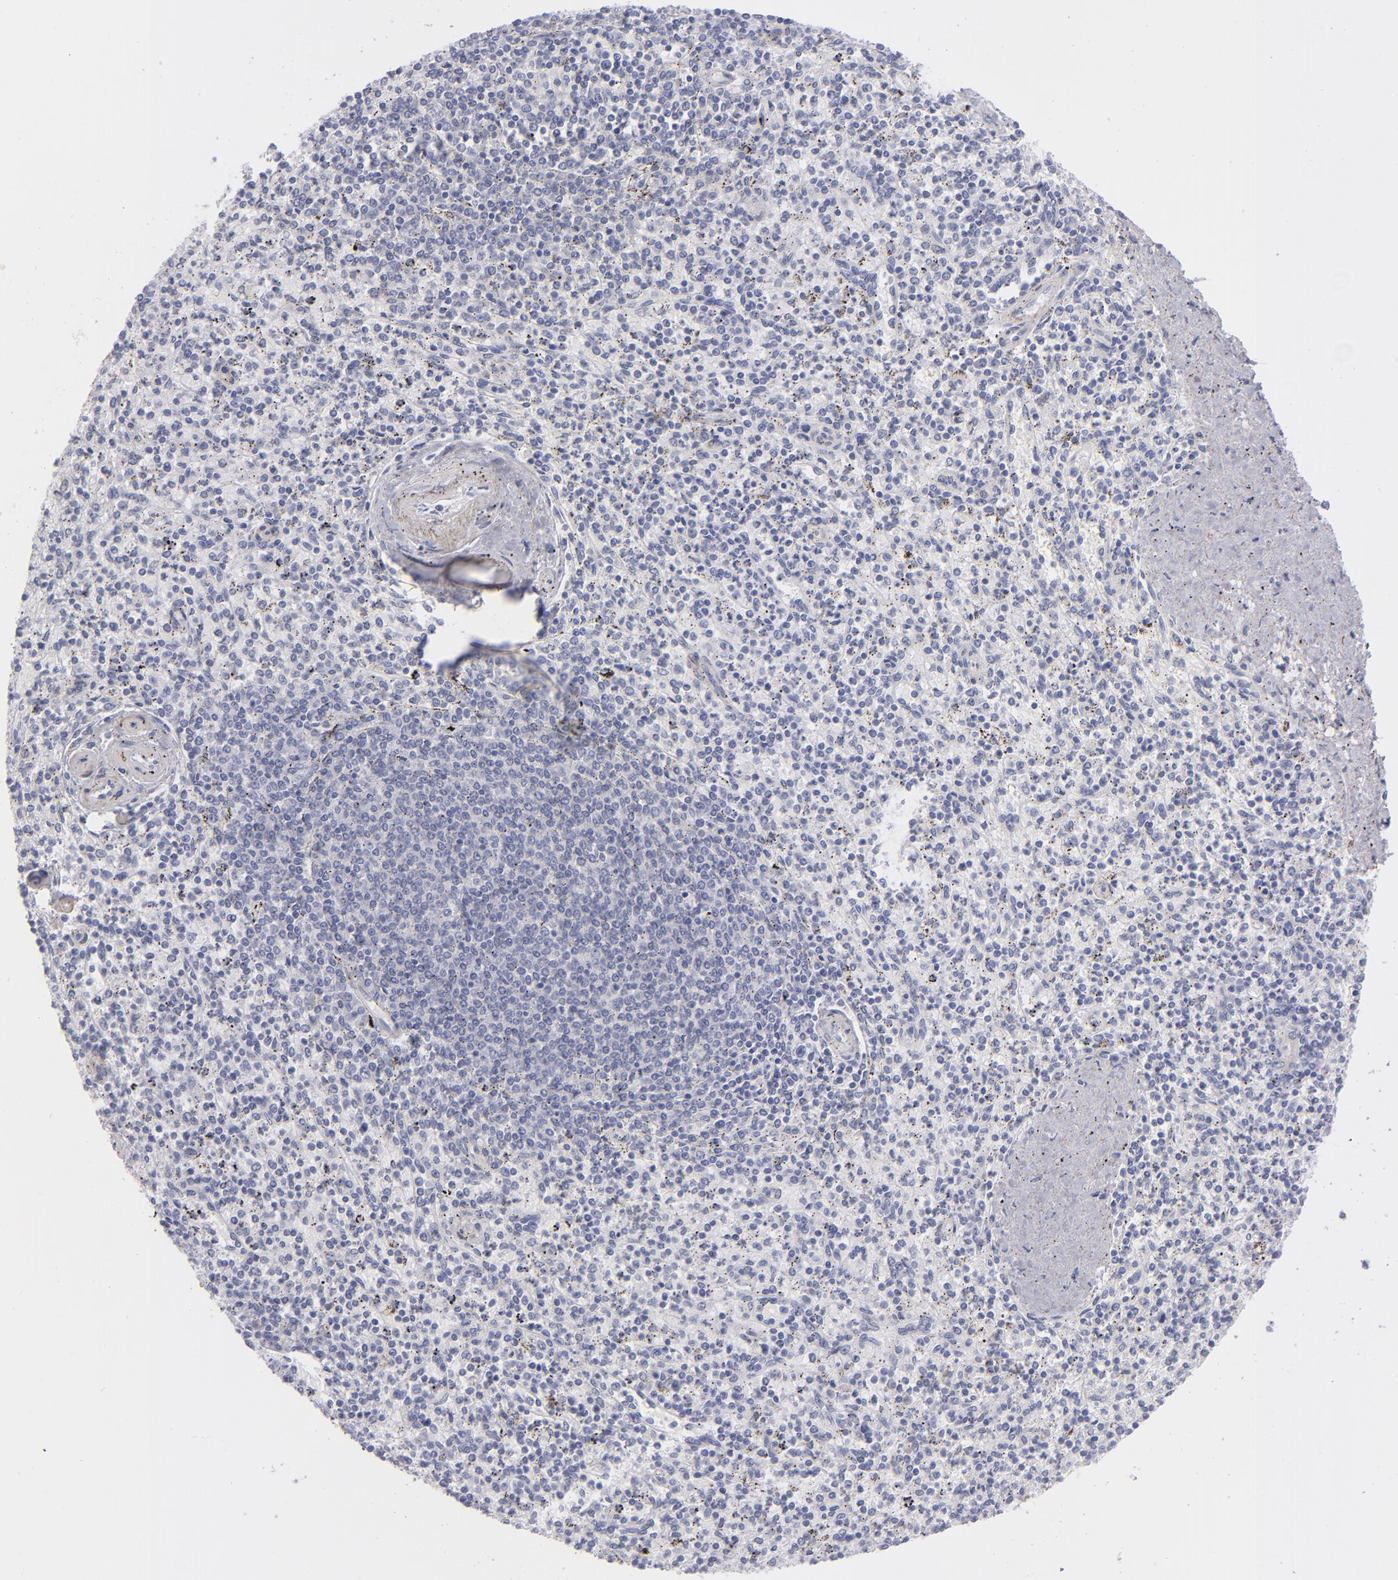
{"staining": {"intensity": "negative", "quantity": "none", "location": "none"}, "tissue": "spleen", "cell_type": "Cells in red pulp", "image_type": "normal", "snomed": [{"axis": "morphology", "description": "Normal tissue, NOS"}, {"axis": "topography", "description": "Spleen"}], "caption": "Spleen was stained to show a protein in brown. There is no significant expression in cells in red pulp. Brightfield microscopy of IHC stained with DAB (3,3'-diaminobenzidine) (brown) and hematoxylin (blue), captured at high magnification.", "gene": "MYH11", "patient": {"sex": "male", "age": 72}}